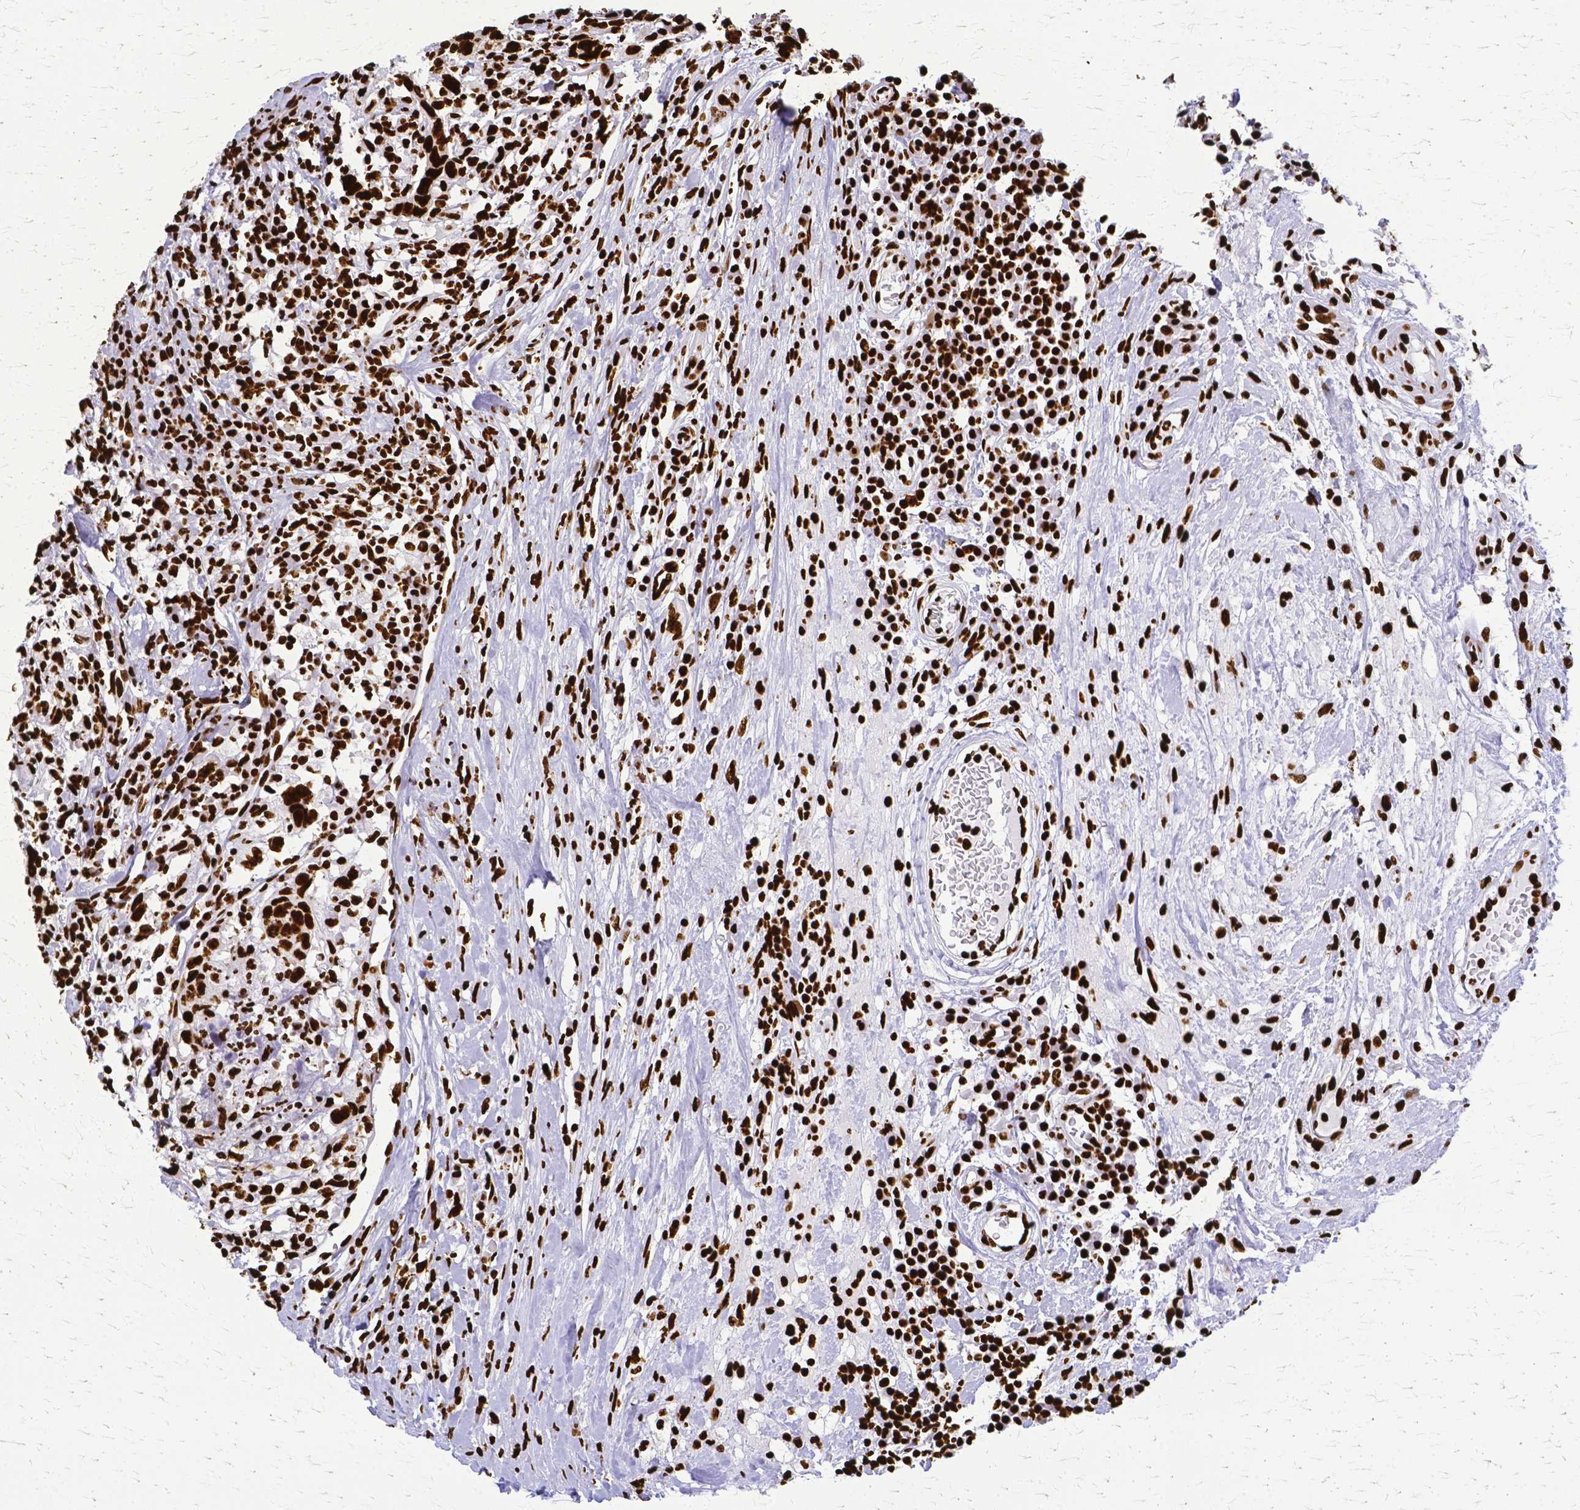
{"staining": {"intensity": "strong", "quantity": ">75%", "location": "nuclear"}, "tissue": "head and neck cancer", "cell_type": "Tumor cells", "image_type": "cancer", "snomed": [{"axis": "morphology", "description": "Normal tissue, NOS"}, {"axis": "morphology", "description": "Squamous cell carcinoma, NOS"}, {"axis": "topography", "description": "Skeletal muscle"}, {"axis": "topography", "description": "Vascular tissue"}, {"axis": "topography", "description": "Peripheral nerve tissue"}, {"axis": "topography", "description": "Head-Neck"}], "caption": "DAB immunohistochemical staining of head and neck cancer (squamous cell carcinoma) displays strong nuclear protein staining in about >75% of tumor cells.", "gene": "SFPQ", "patient": {"sex": "male", "age": 66}}